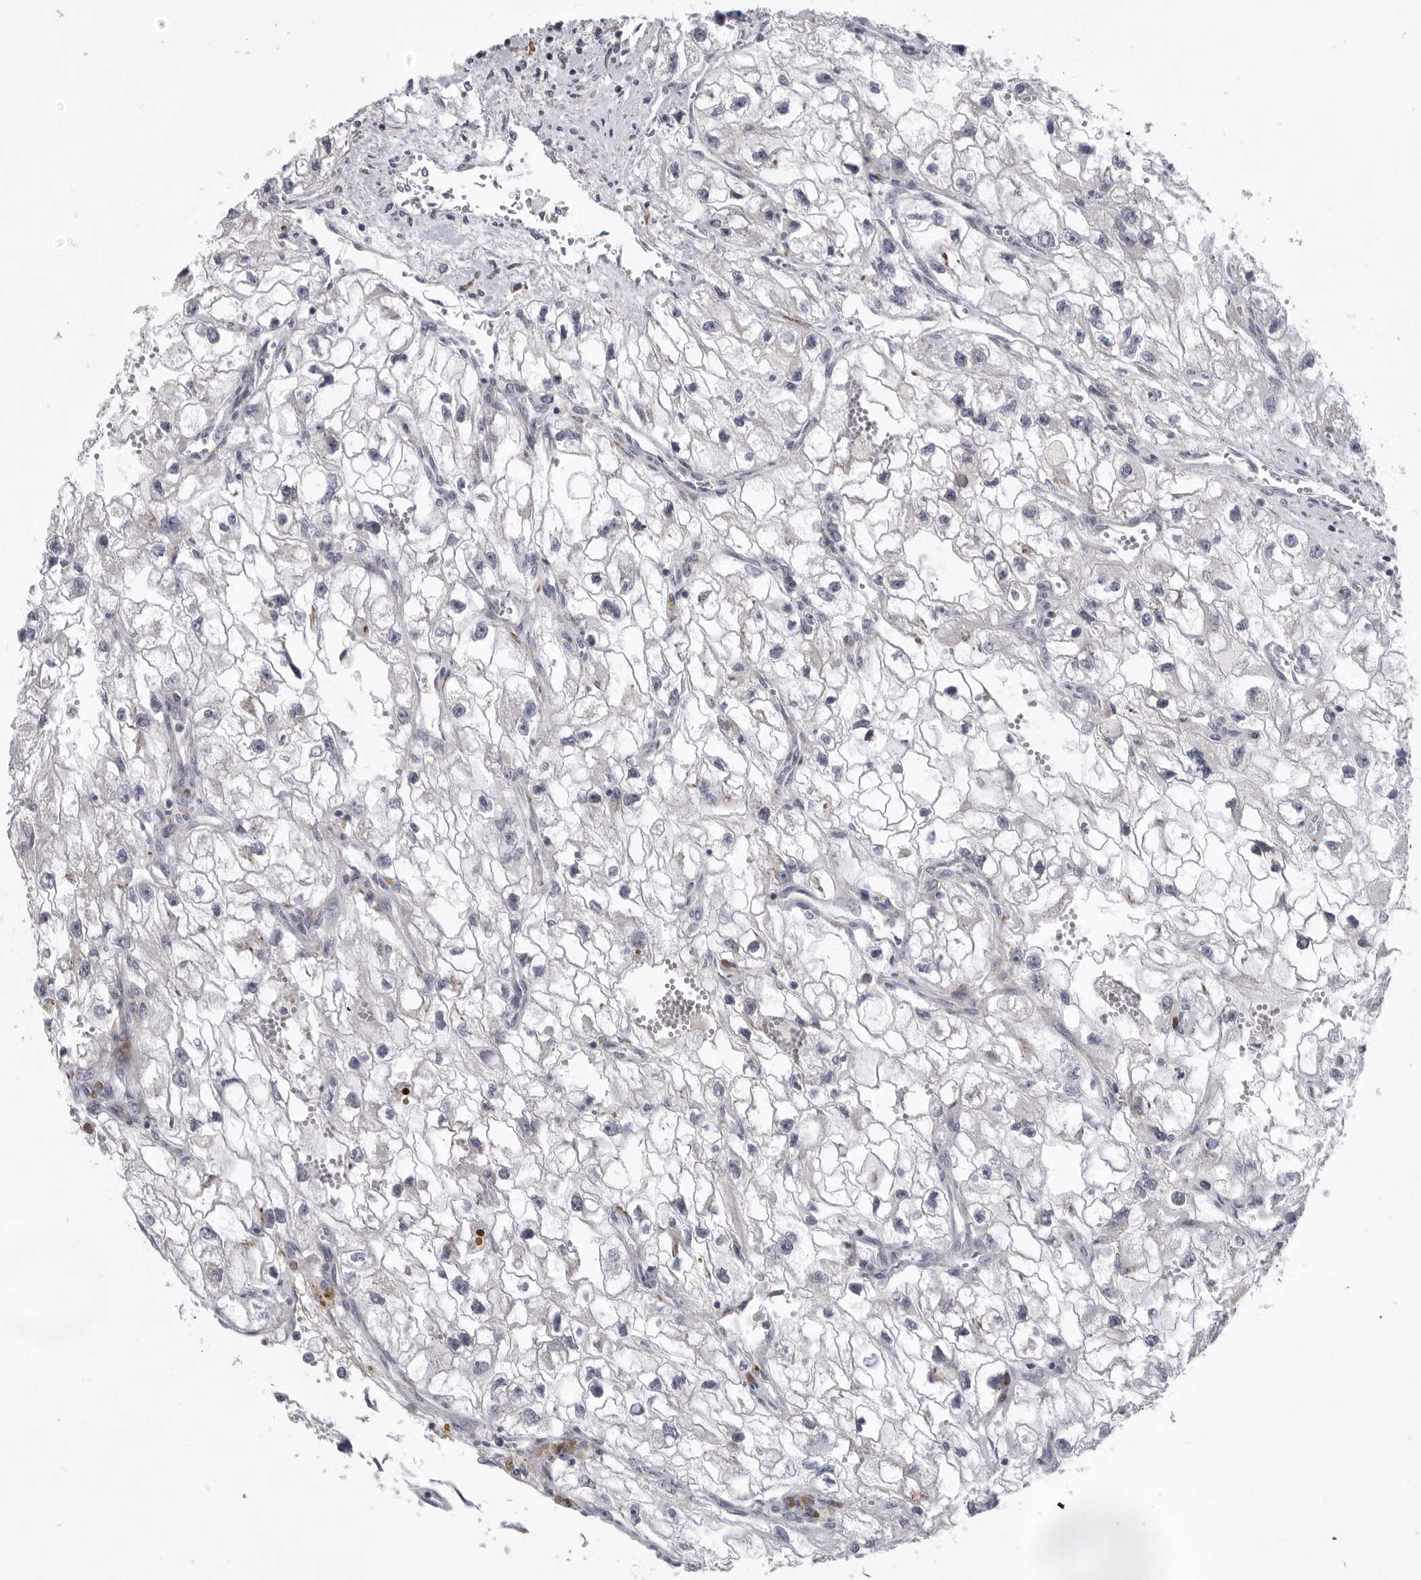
{"staining": {"intensity": "negative", "quantity": "none", "location": "none"}, "tissue": "renal cancer", "cell_type": "Tumor cells", "image_type": "cancer", "snomed": [{"axis": "morphology", "description": "Adenocarcinoma, NOS"}, {"axis": "topography", "description": "Kidney"}], "caption": "Tumor cells show no significant positivity in renal adenocarcinoma. (Brightfield microscopy of DAB immunohistochemistry (IHC) at high magnification).", "gene": "USP24", "patient": {"sex": "female", "age": 70}}